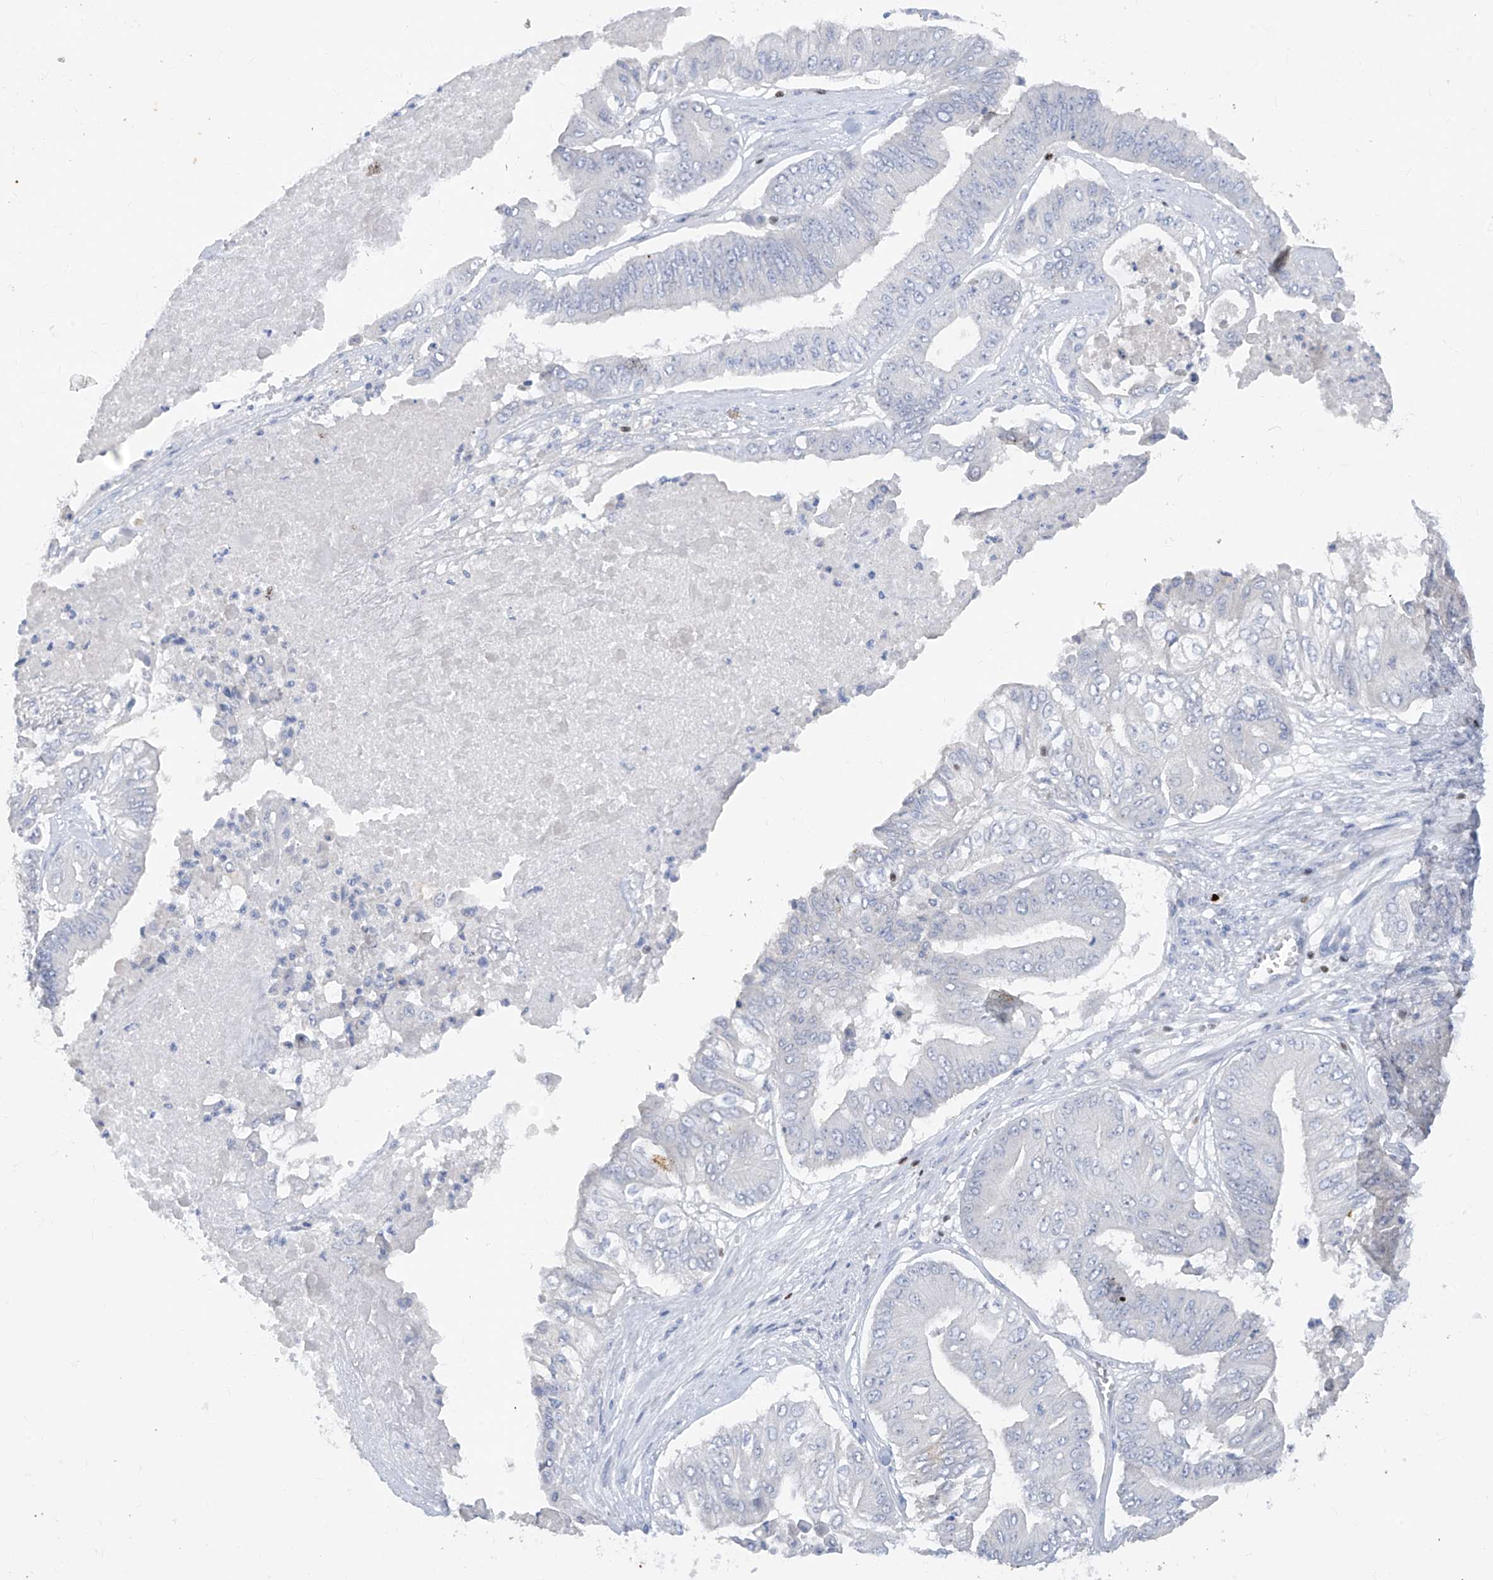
{"staining": {"intensity": "negative", "quantity": "none", "location": "none"}, "tissue": "pancreatic cancer", "cell_type": "Tumor cells", "image_type": "cancer", "snomed": [{"axis": "morphology", "description": "Adenocarcinoma, NOS"}, {"axis": "topography", "description": "Pancreas"}], "caption": "IHC histopathology image of adenocarcinoma (pancreatic) stained for a protein (brown), which demonstrates no expression in tumor cells.", "gene": "TBX21", "patient": {"sex": "female", "age": 77}}